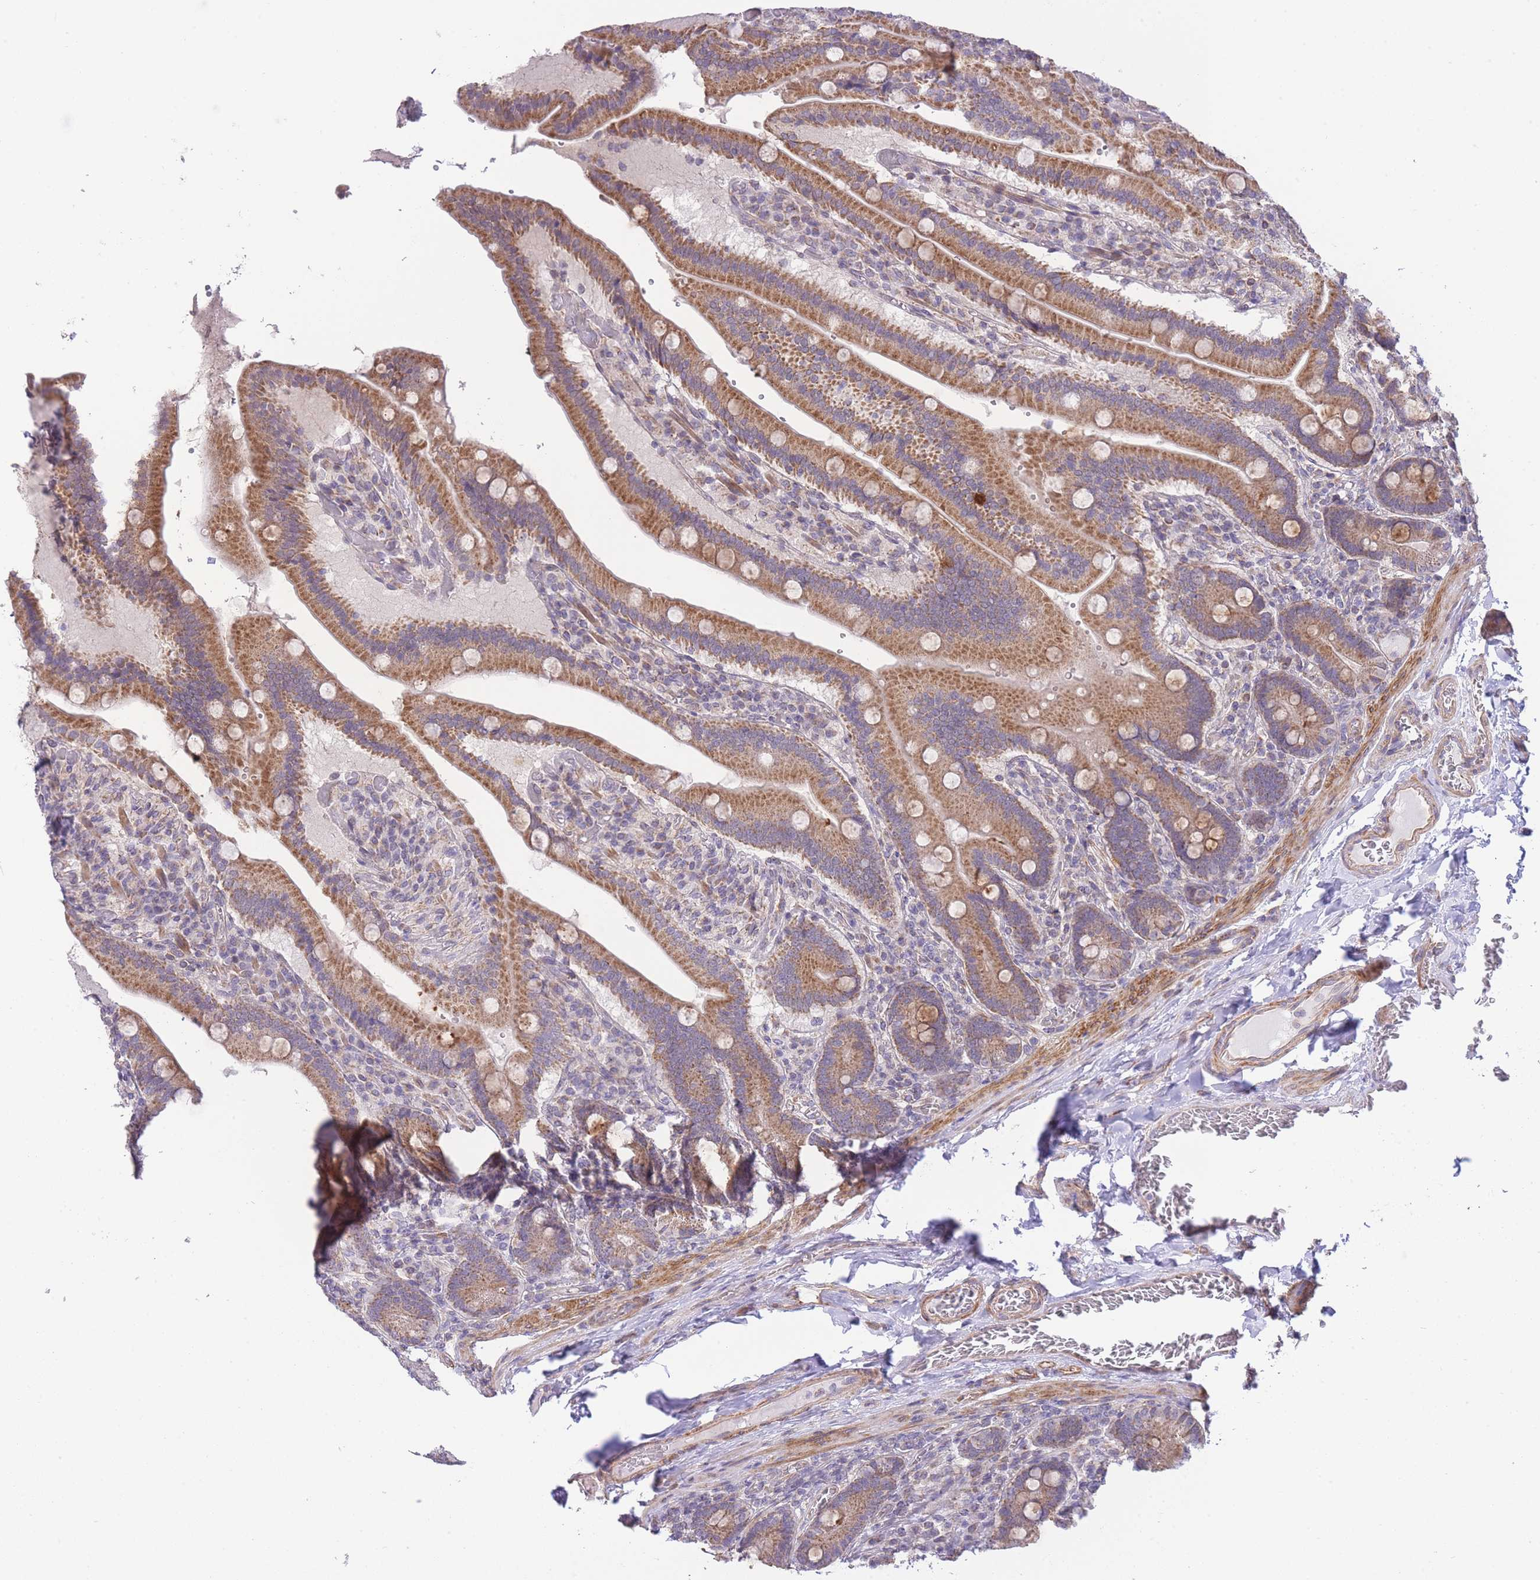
{"staining": {"intensity": "moderate", "quantity": ">75%", "location": "cytoplasmic/membranous"}, "tissue": "duodenum", "cell_type": "Glandular cells", "image_type": "normal", "snomed": [{"axis": "morphology", "description": "Normal tissue, NOS"}, {"axis": "topography", "description": "Duodenum"}], "caption": "Immunohistochemical staining of benign duodenum reveals >75% levels of moderate cytoplasmic/membranous protein expression in approximately >75% of glandular cells.", "gene": "CTBP1", "patient": {"sex": "female", "age": 62}}